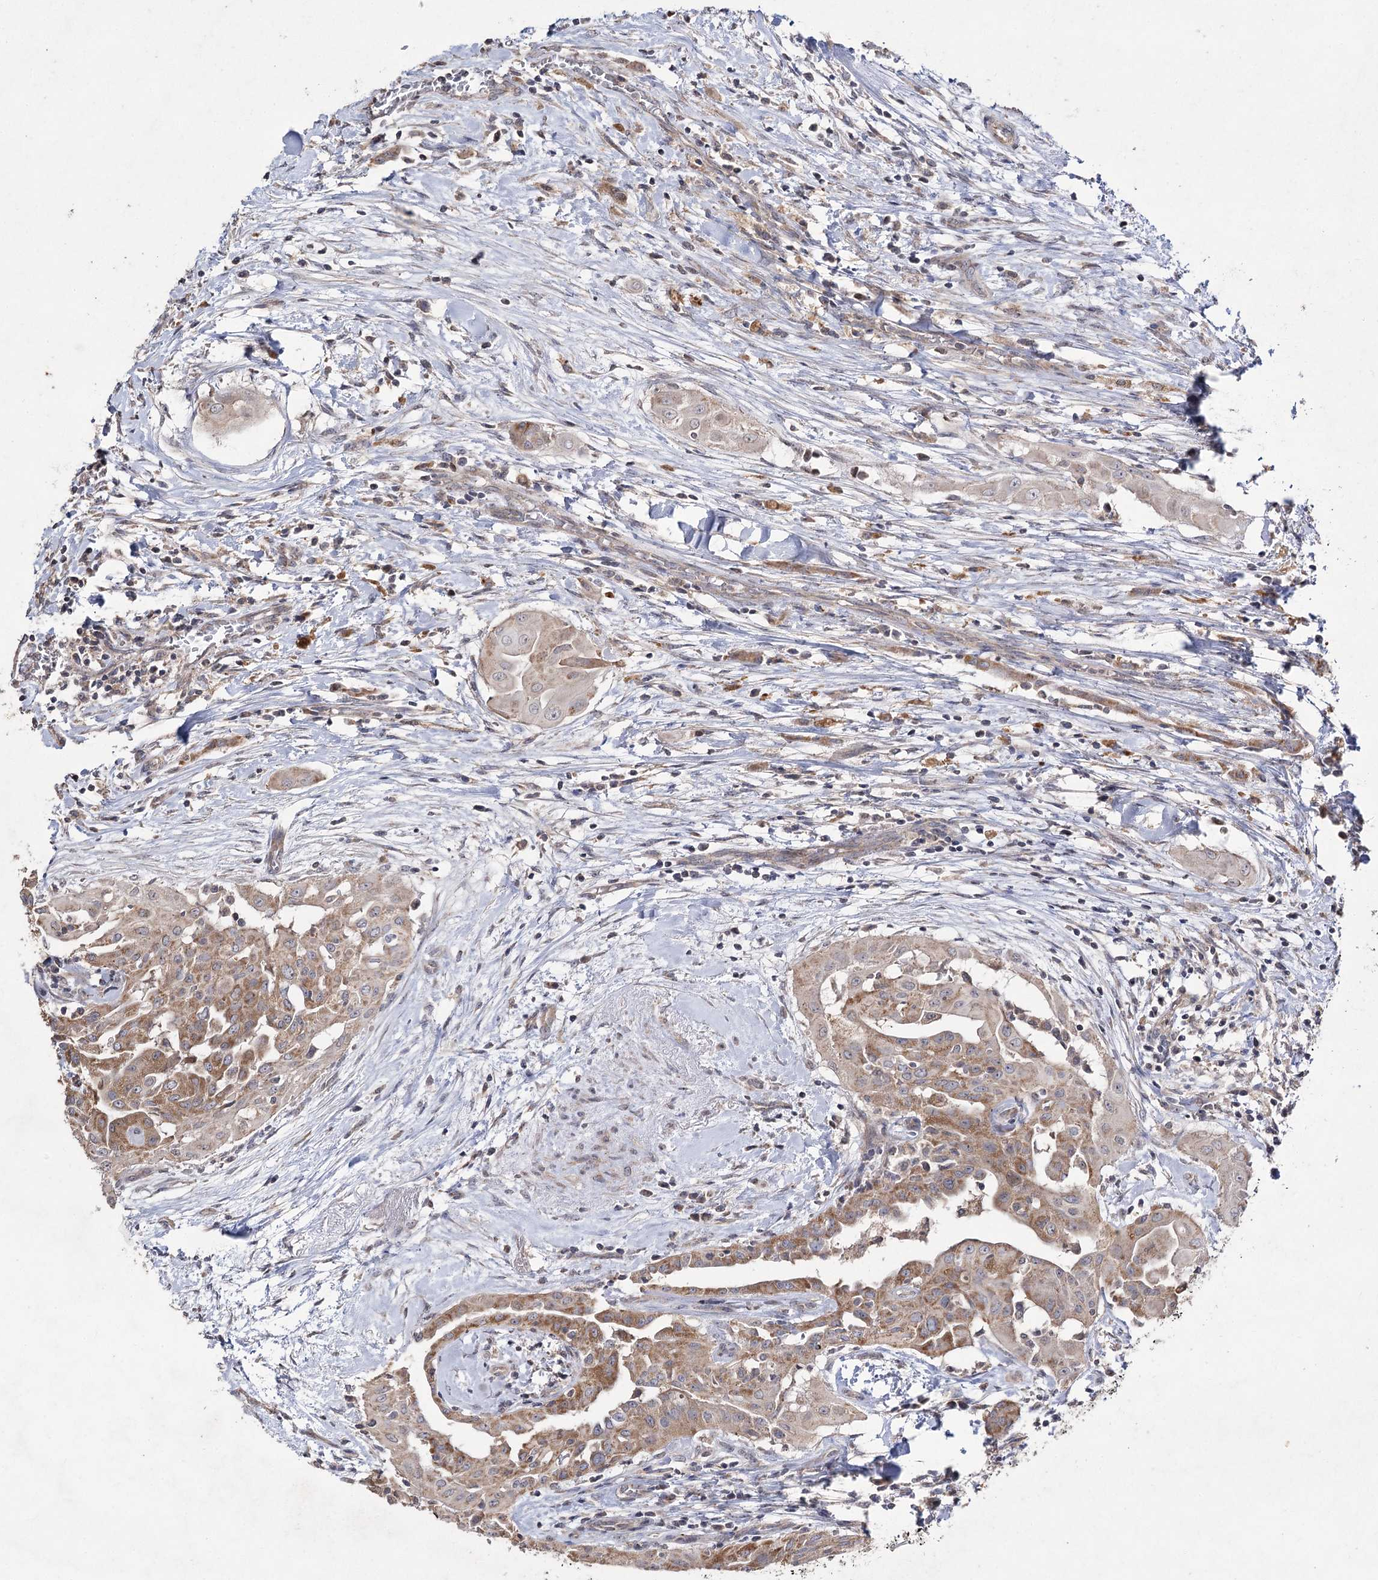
{"staining": {"intensity": "moderate", "quantity": ">75%", "location": "cytoplasmic/membranous"}, "tissue": "thyroid cancer", "cell_type": "Tumor cells", "image_type": "cancer", "snomed": [{"axis": "morphology", "description": "Papillary adenocarcinoma, NOS"}, {"axis": "topography", "description": "Thyroid gland"}], "caption": "Moderate cytoplasmic/membranous protein staining is seen in approximately >75% of tumor cells in thyroid cancer.", "gene": "FANCL", "patient": {"sex": "female", "age": 59}}